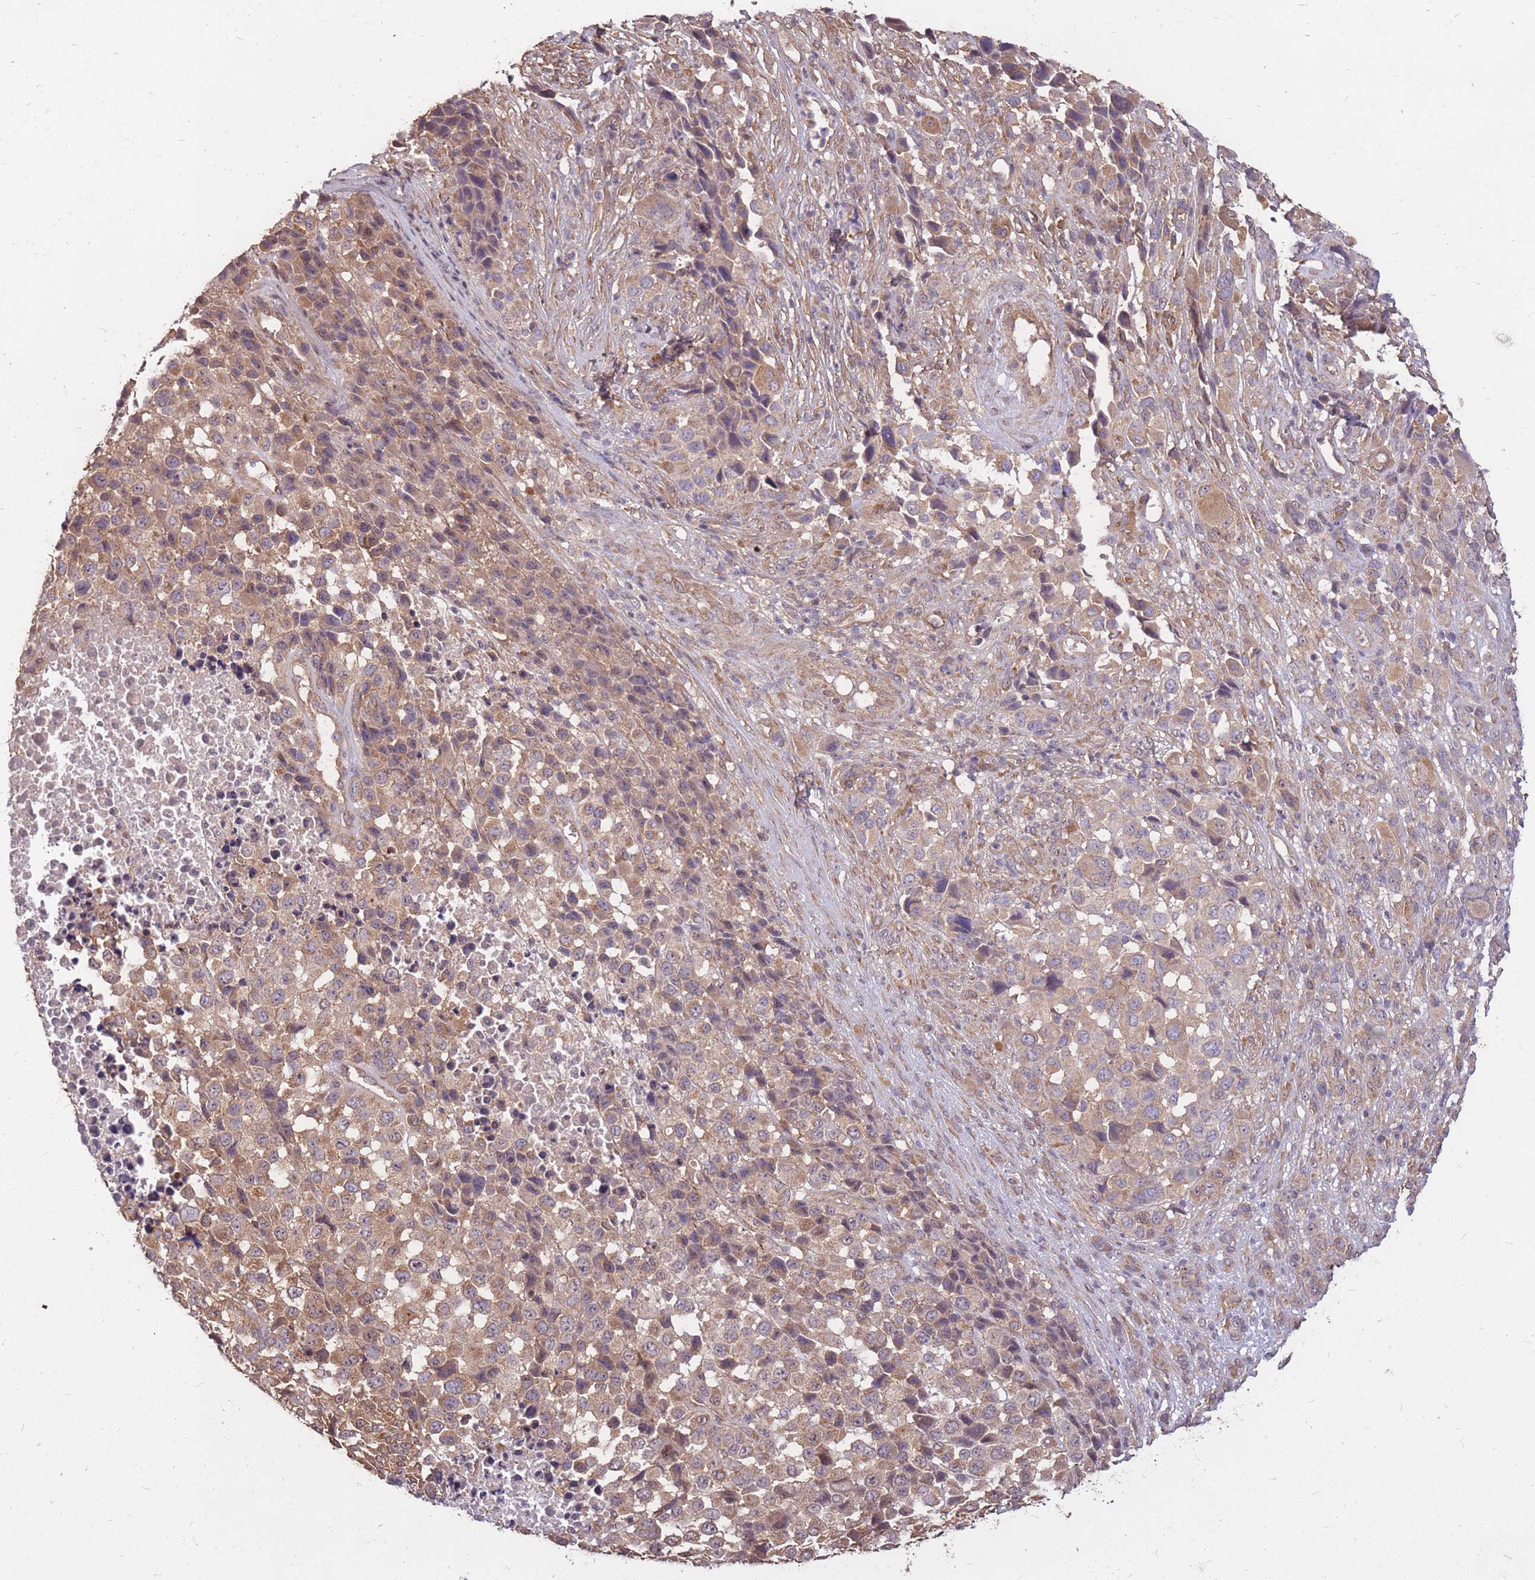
{"staining": {"intensity": "weak", "quantity": ">75%", "location": "cytoplasmic/membranous"}, "tissue": "melanoma", "cell_type": "Tumor cells", "image_type": "cancer", "snomed": [{"axis": "morphology", "description": "Malignant melanoma, NOS"}, {"axis": "topography", "description": "Skin of trunk"}], "caption": "A photomicrograph showing weak cytoplasmic/membranous expression in approximately >75% of tumor cells in melanoma, as visualized by brown immunohistochemical staining.", "gene": "DYNC1LI2", "patient": {"sex": "male", "age": 71}}